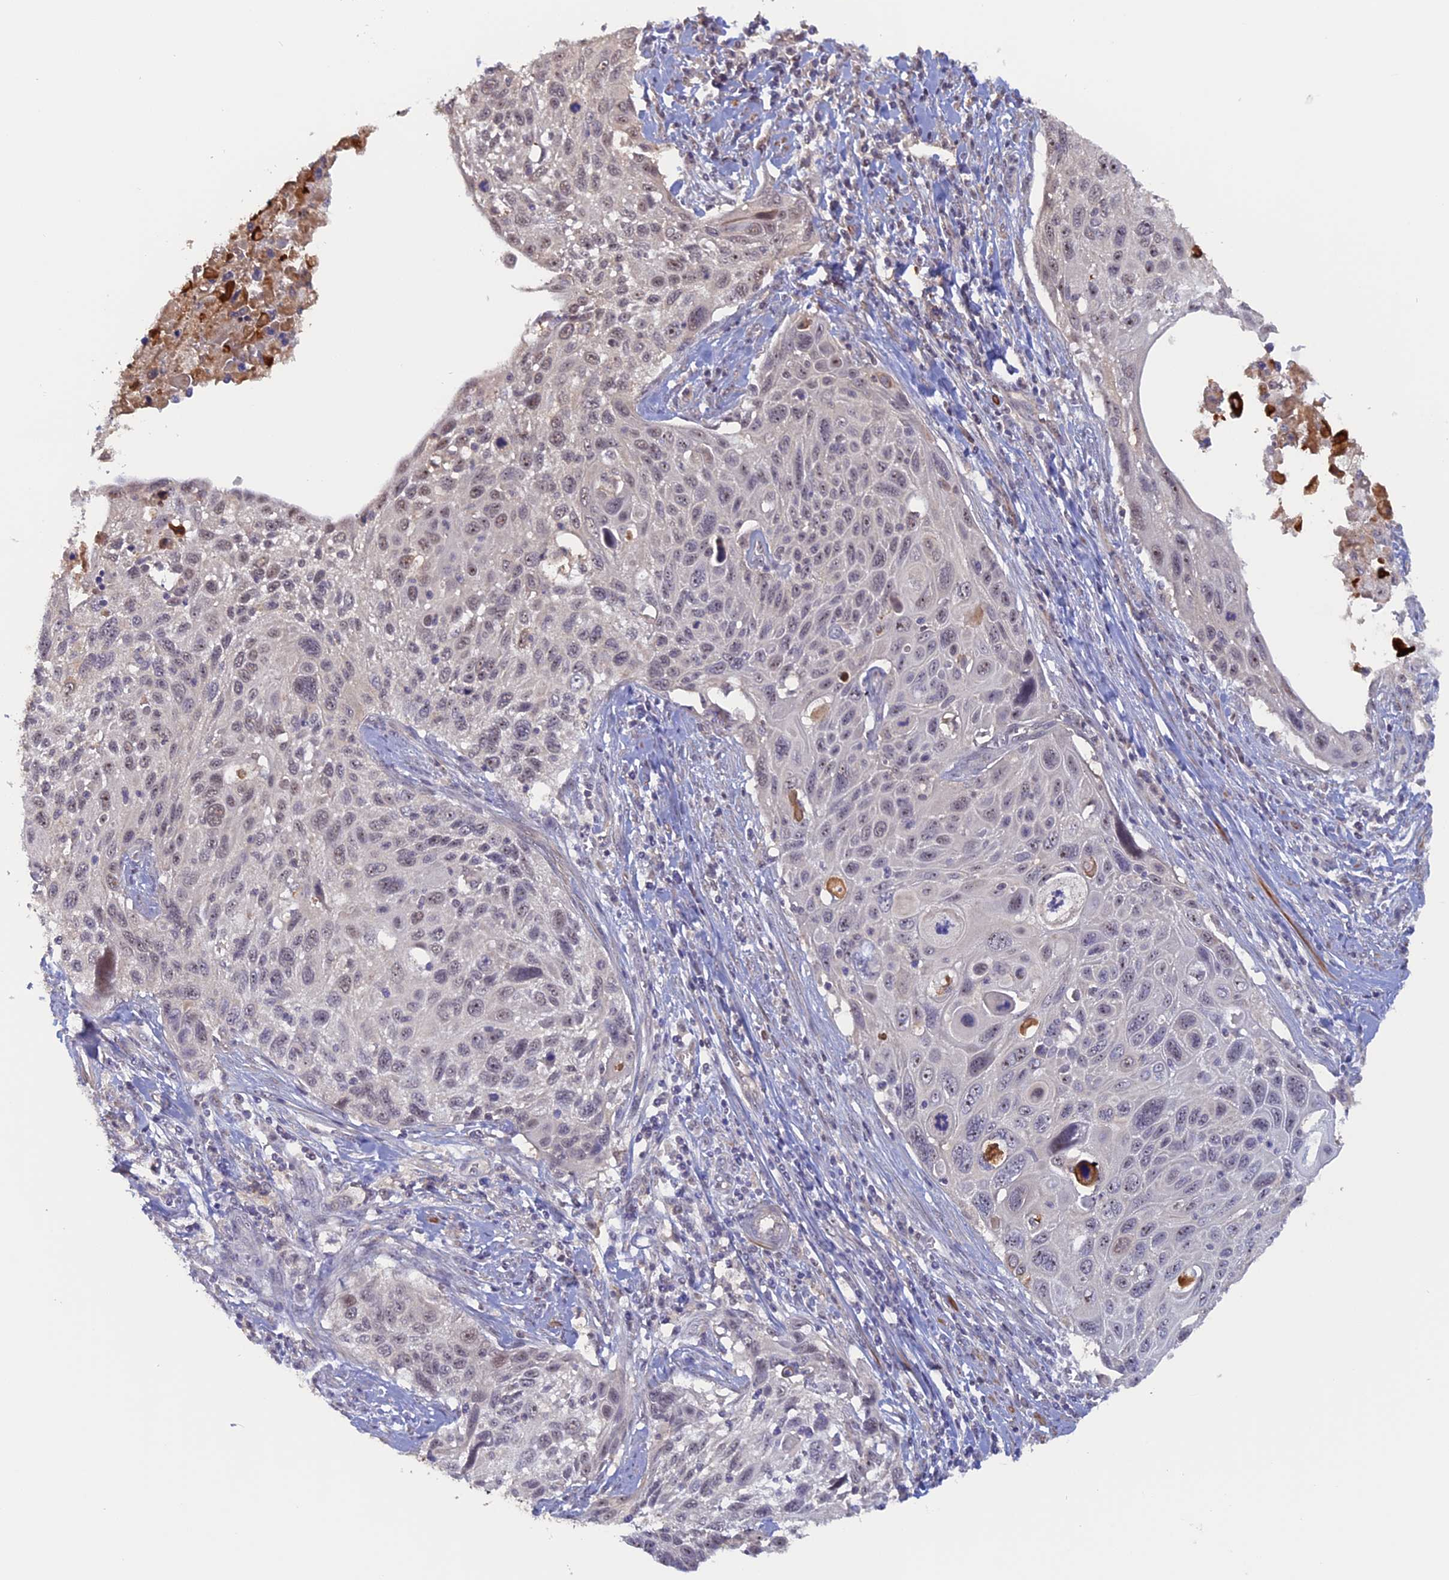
{"staining": {"intensity": "weak", "quantity": "25%-75%", "location": "nuclear"}, "tissue": "cervical cancer", "cell_type": "Tumor cells", "image_type": "cancer", "snomed": [{"axis": "morphology", "description": "Squamous cell carcinoma, NOS"}, {"axis": "topography", "description": "Cervix"}], "caption": "The micrograph reveals immunohistochemical staining of cervical cancer. There is weak nuclear staining is seen in approximately 25%-75% of tumor cells.", "gene": "FAM98C", "patient": {"sex": "female", "age": 70}}